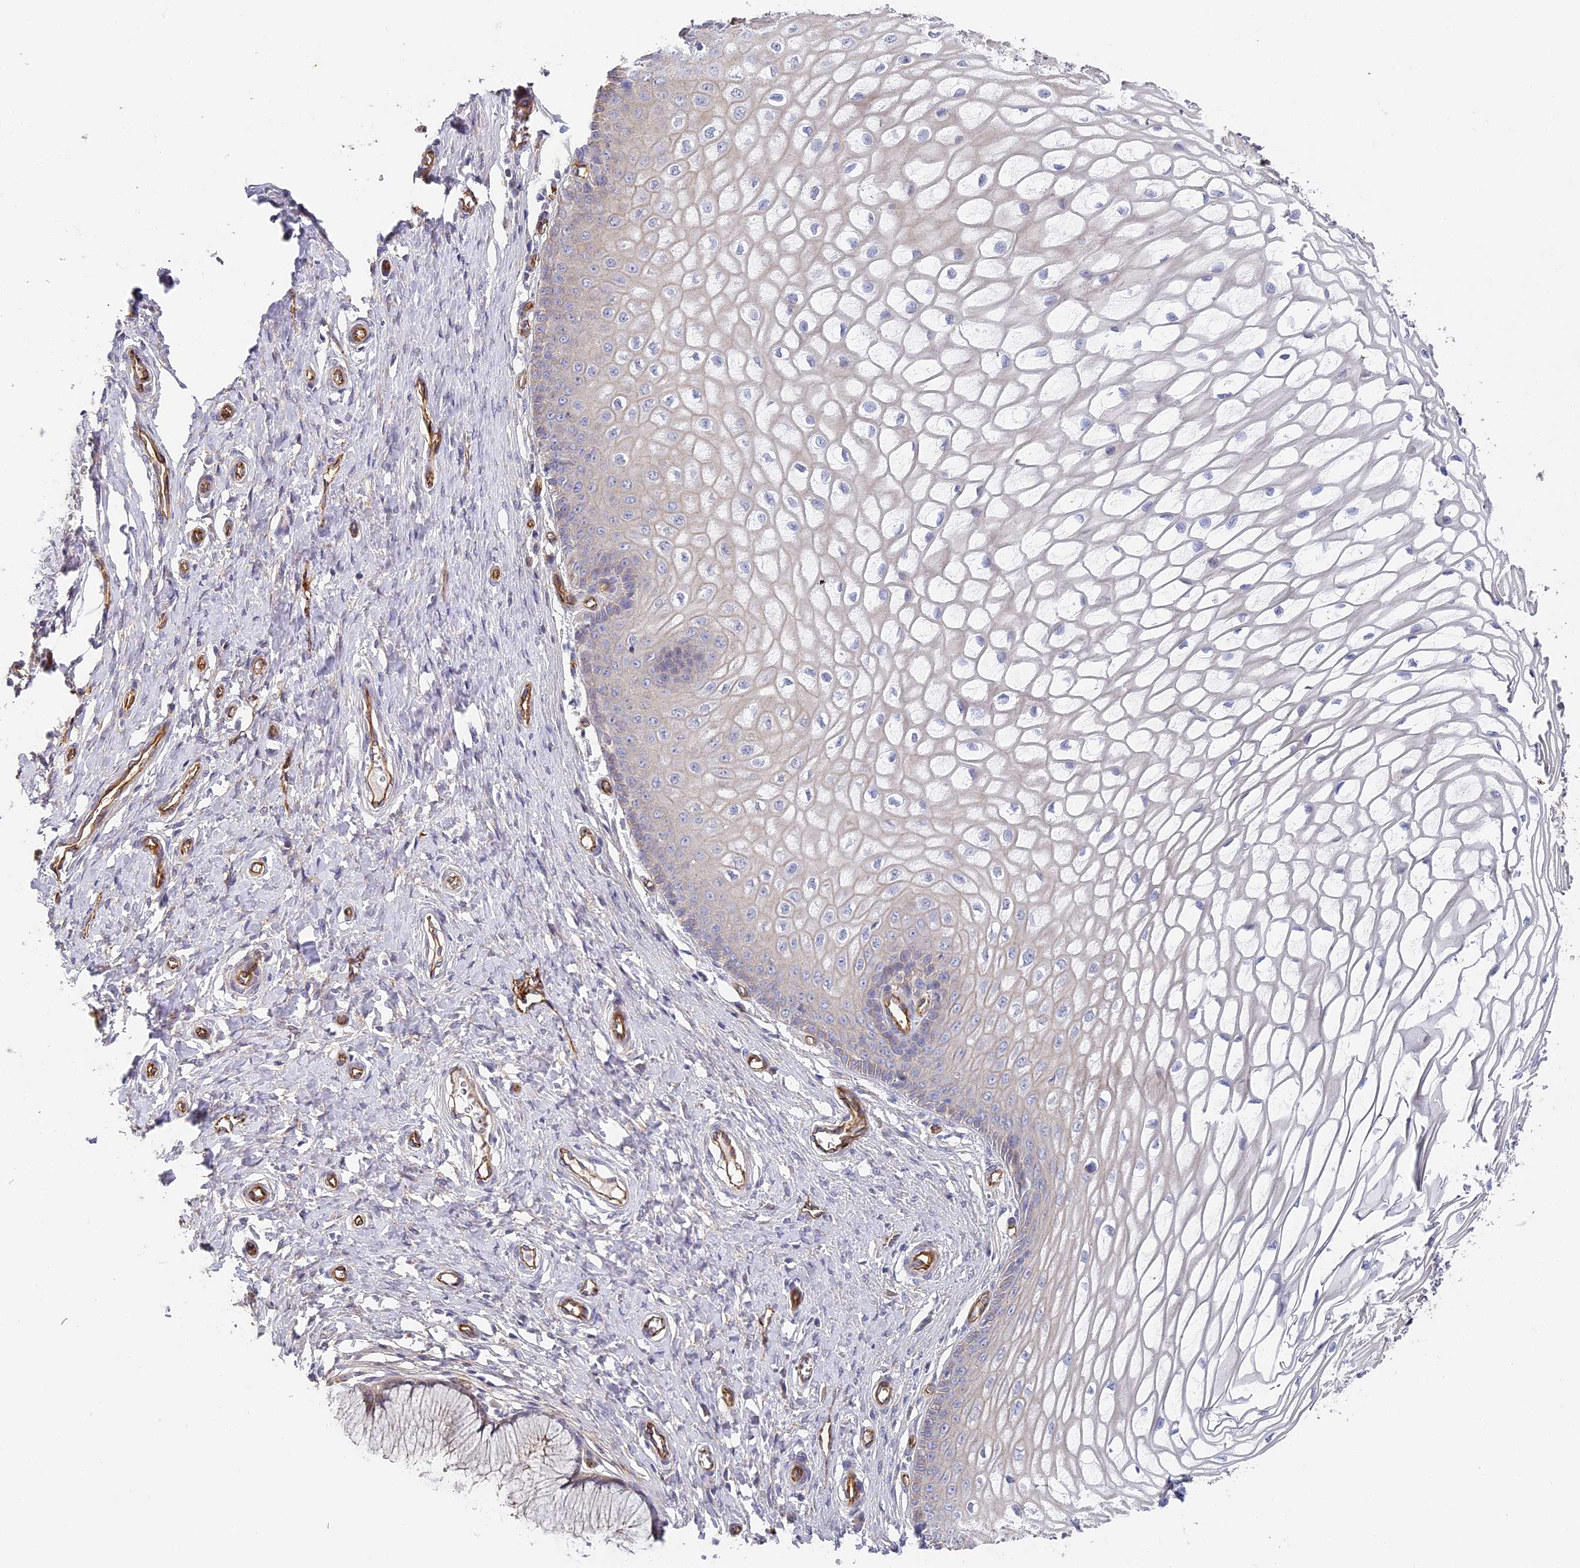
{"staining": {"intensity": "moderate", "quantity": ">75%", "location": "cytoplasmic/membranous"}, "tissue": "cervix", "cell_type": "Glandular cells", "image_type": "normal", "snomed": [{"axis": "morphology", "description": "Normal tissue, NOS"}, {"axis": "topography", "description": "Cervix"}], "caption": "A micrograph showing moderate cytoplasmic/membranous staining in about >75% of glandular cells in benign cervix, as visualized by brown immunohistochemical staining.", "gene": "CCDC30", "patient": {"sex": "female", "age": 55}}